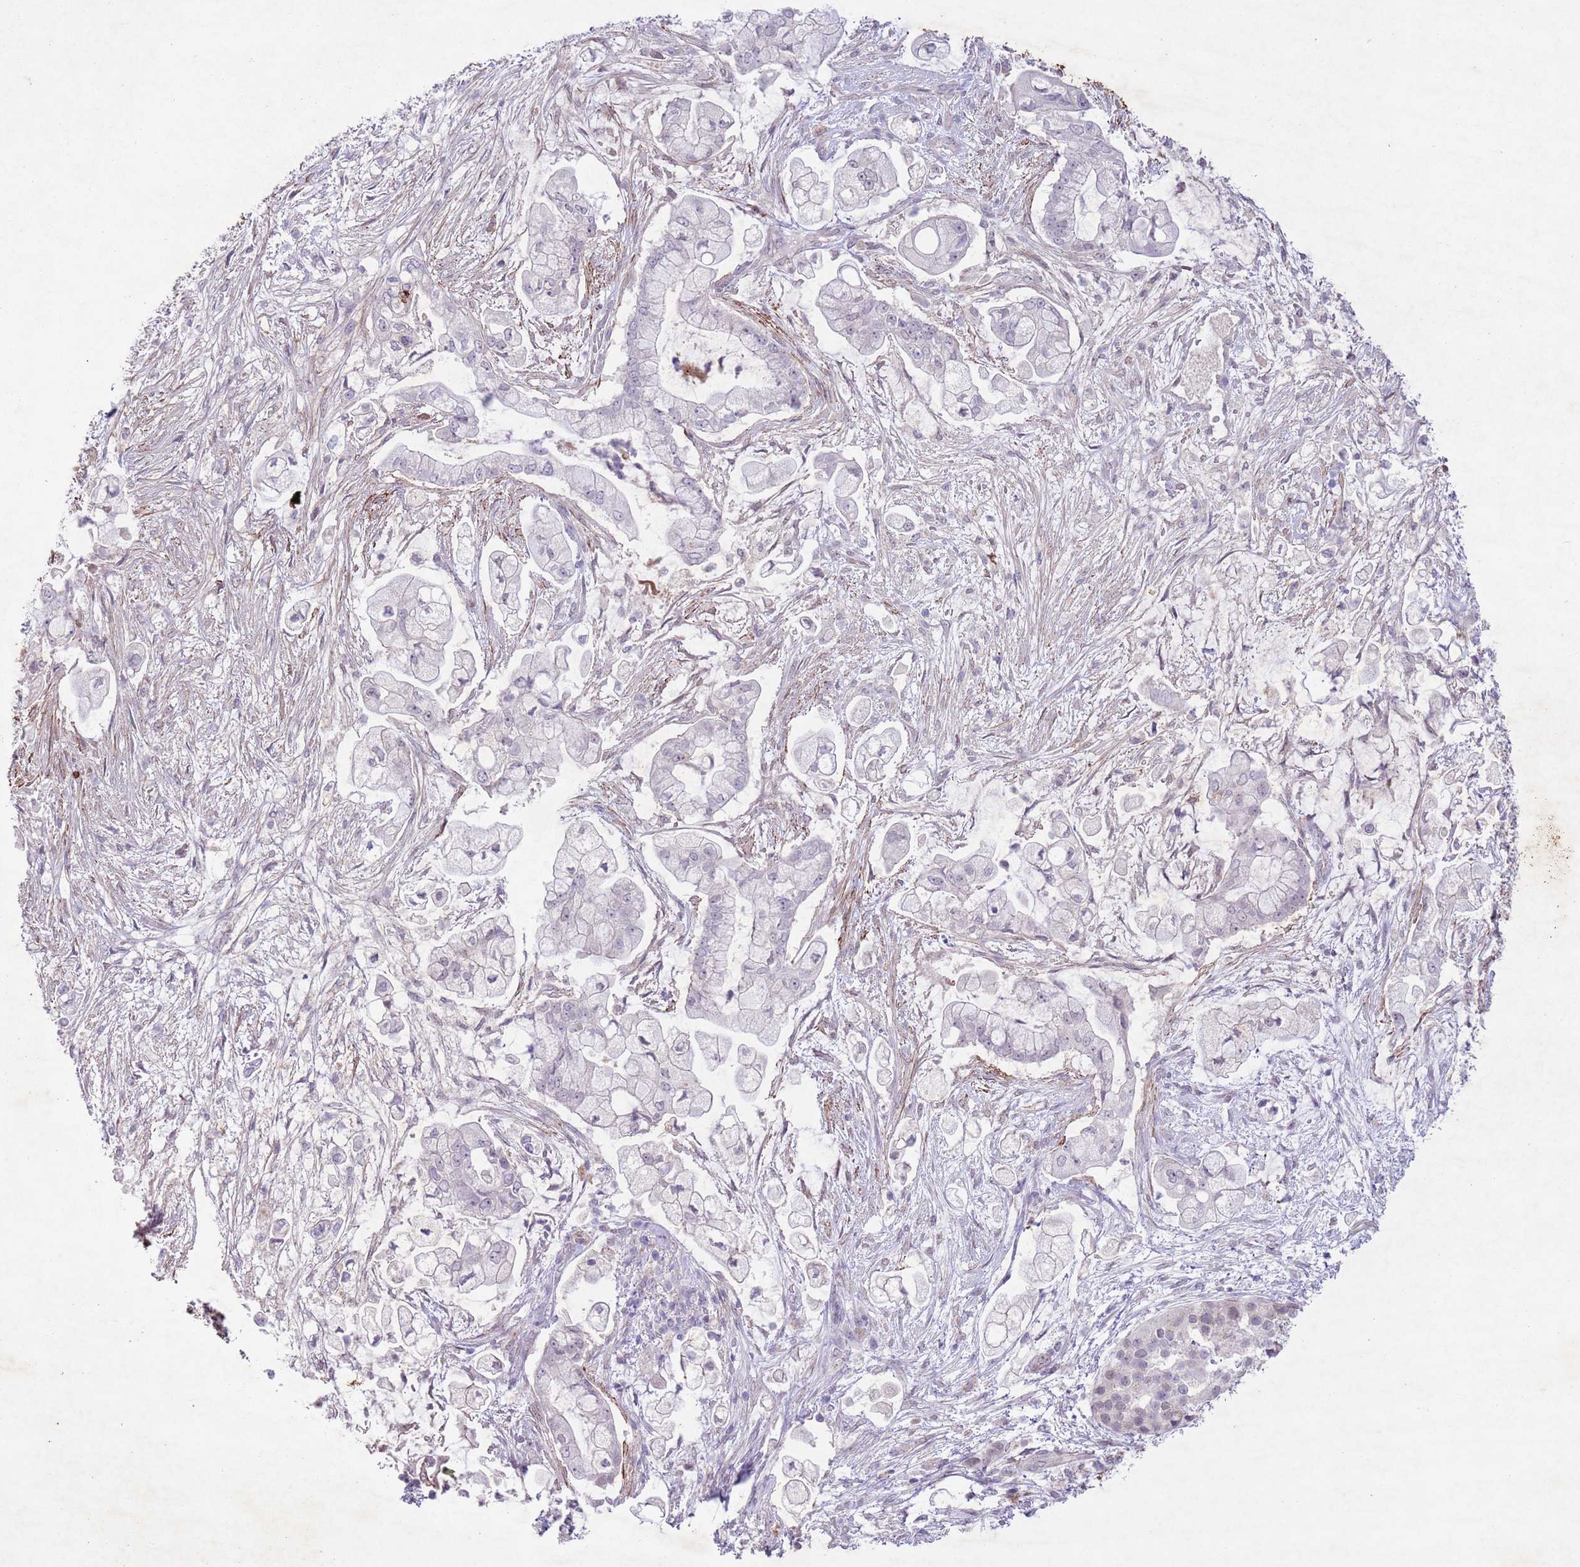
{"staining": {"intensity": "negative", "quantity": "none", "location": "none"}, "tissue": "pancreatic cancer", "cell_type": "Tumor cells", "image_type": "cancer", "snomed": [{"axis": "morphology", "description": "Adenocarcinoma, NOS"}, {"axis": "topography", "description": "Pancreas"}], "caption": "The immunohistochemistry micrograph has no significant expression in tumor cells of pancreatic adenocarcinoma tissue. The staining is performed using DAB (3,3'-diaminobenzidine) brown chromogen with nuclei counter-stained in using hematoxylin.", "gene": "CCNI", "patient": {"sex": "female", "age": 69}}